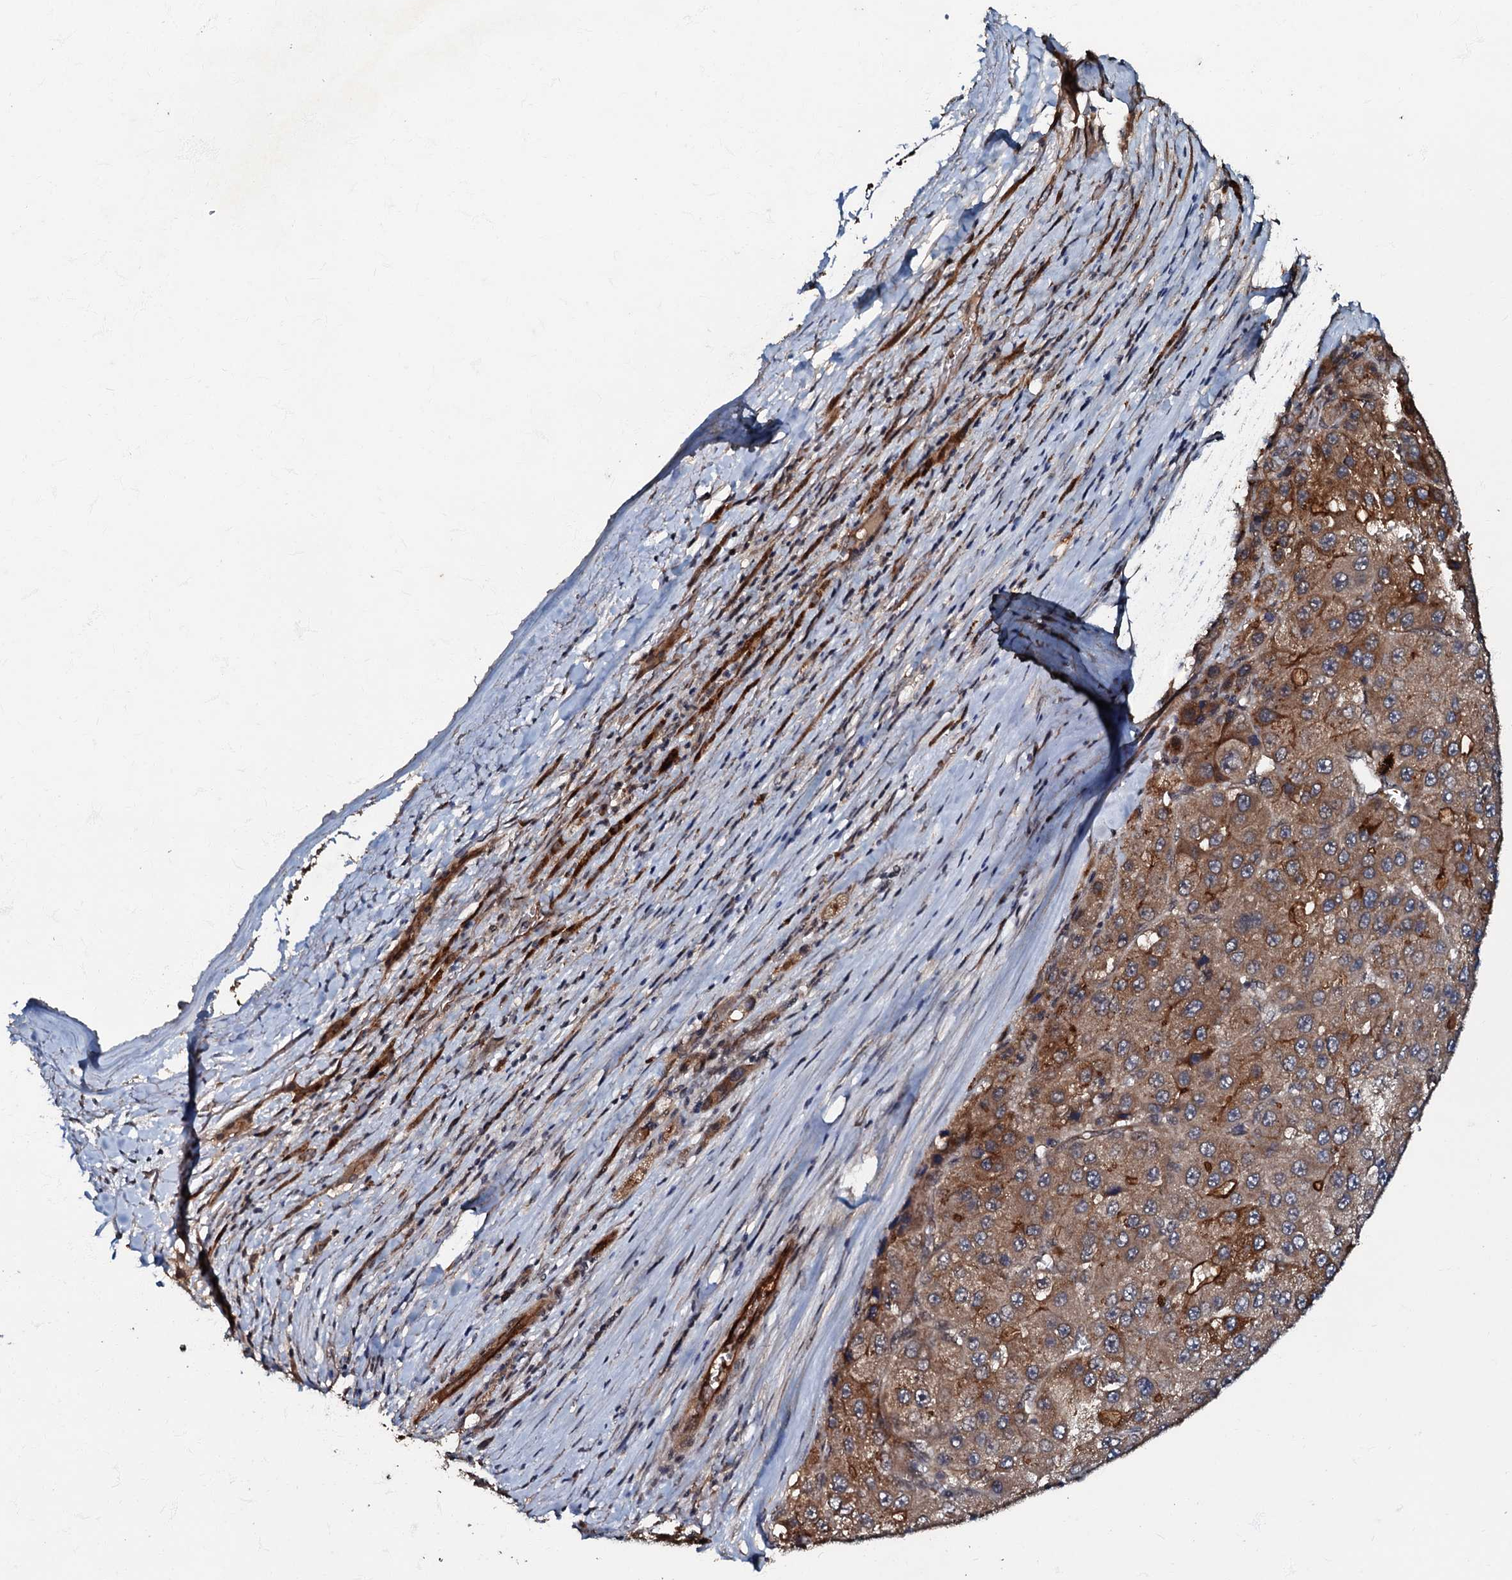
{"staining": {"intensity": "moderate", "quantity": ">75%", "location": "cytoplasmic/membranous"}, "tissue": "liver cancer", "cell_type": "Tumor cells", "image_type": "cancer", "snomed": [{"axis": "morphology", "description": "Carcinoma, Hepatocellular, NOS"}, {"axis": "topography", "description": "Liver"}], "caption": "IHC (DAB) staining of hepatocellular carcinoma (liver) demonstrates moderate cytoplasmic/membranous protein staining in approximately >75% of tumor cells.", "gene": "MANSC4", "patient": {"sex": "female", "age": 73}}